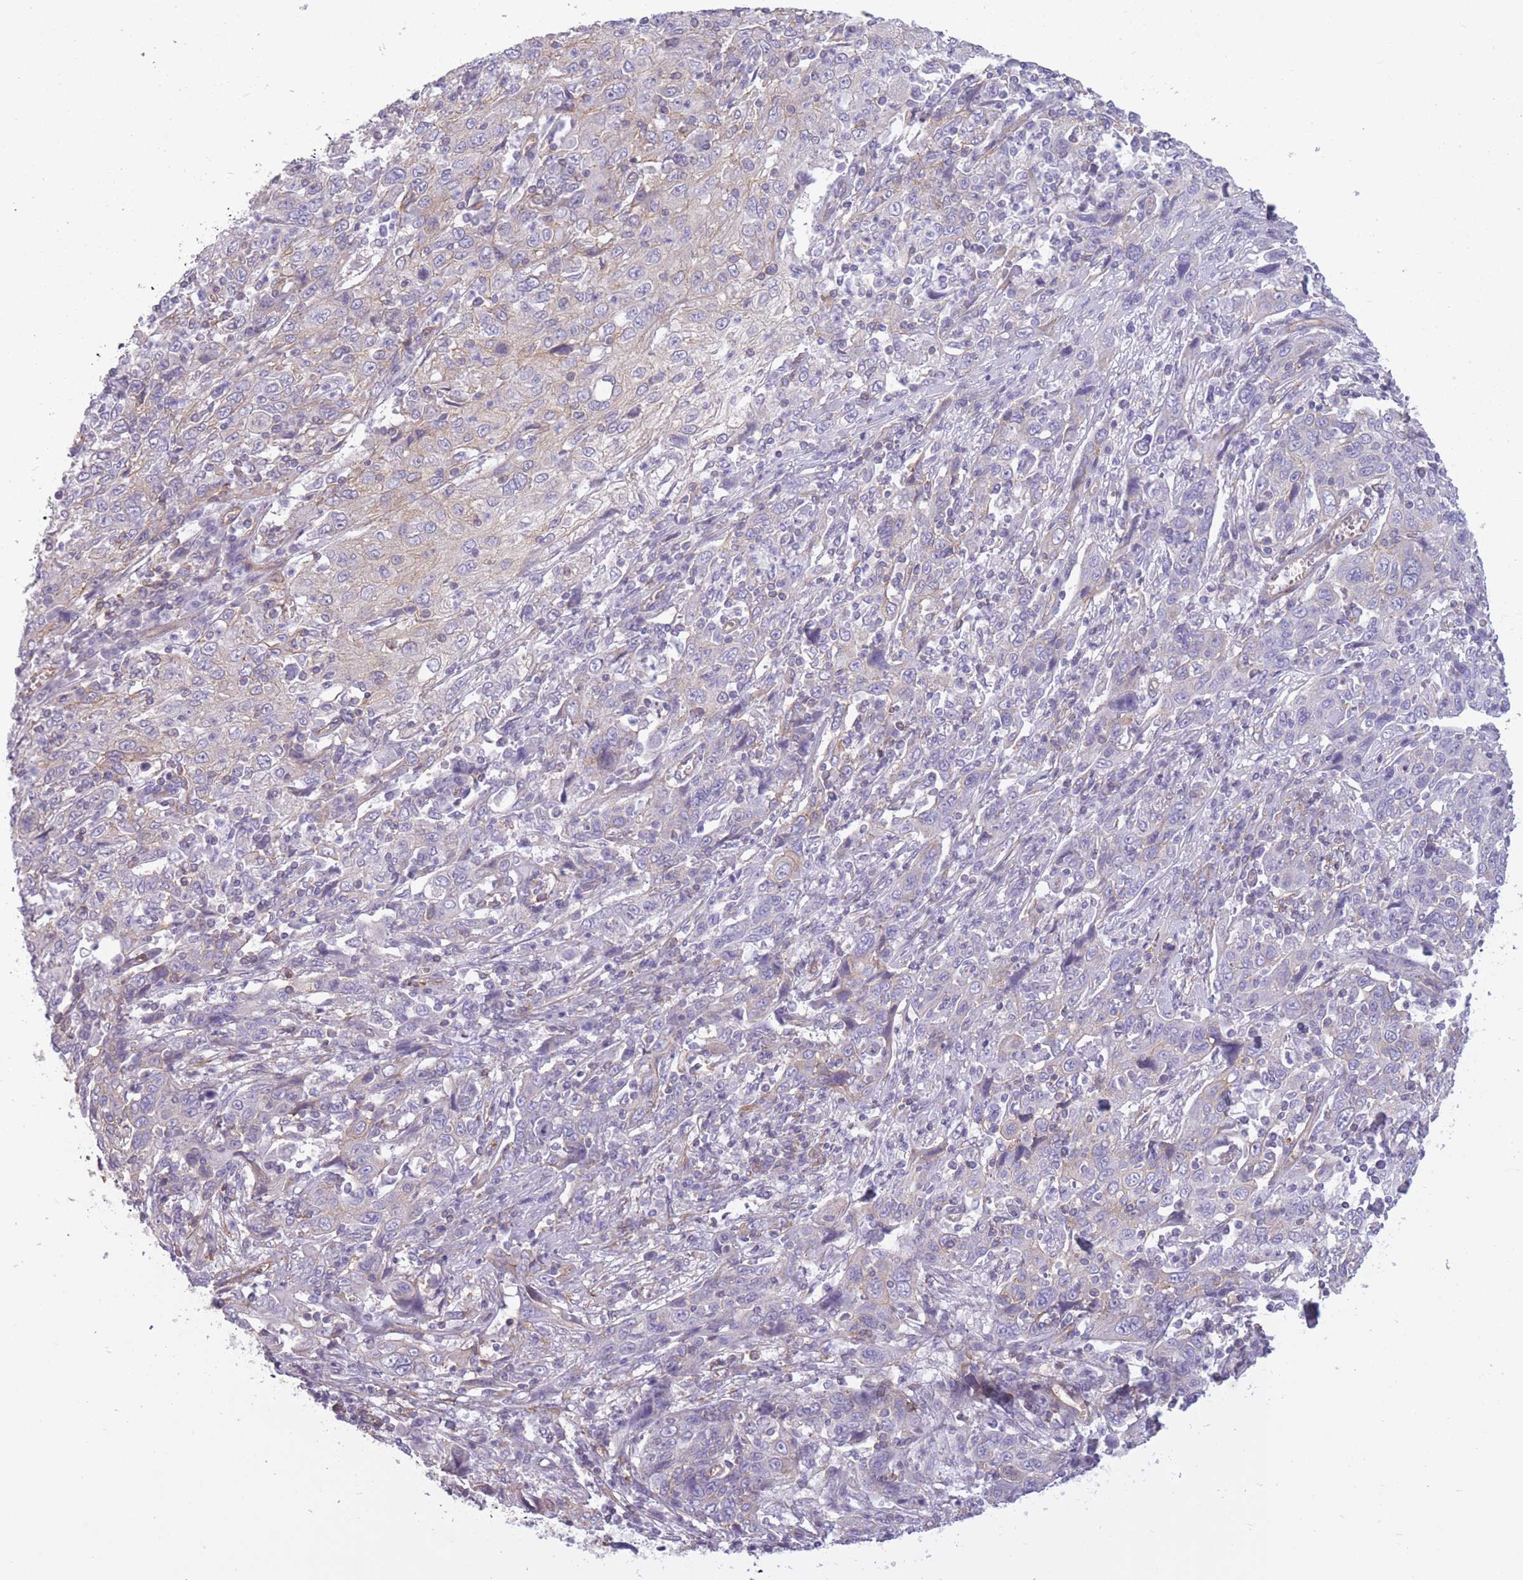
{"staining": {"intensity": "negative", "quantity": "none", "location": "none"}, "tissue": "cervical cancer", "cell_type": "Tumor cells", "image_type": "cancer", "snomed": [{"axis": "morphology", "description": "Squamous cell carcinoma, NOS"}, {"axis": "topography", "description": "Cervix"}], "caption": "The histopathology image displays no staining of tumor cells in cervical cancer.", "gene": "ADD1", "patient": {"sex": "female", "age": 46}}